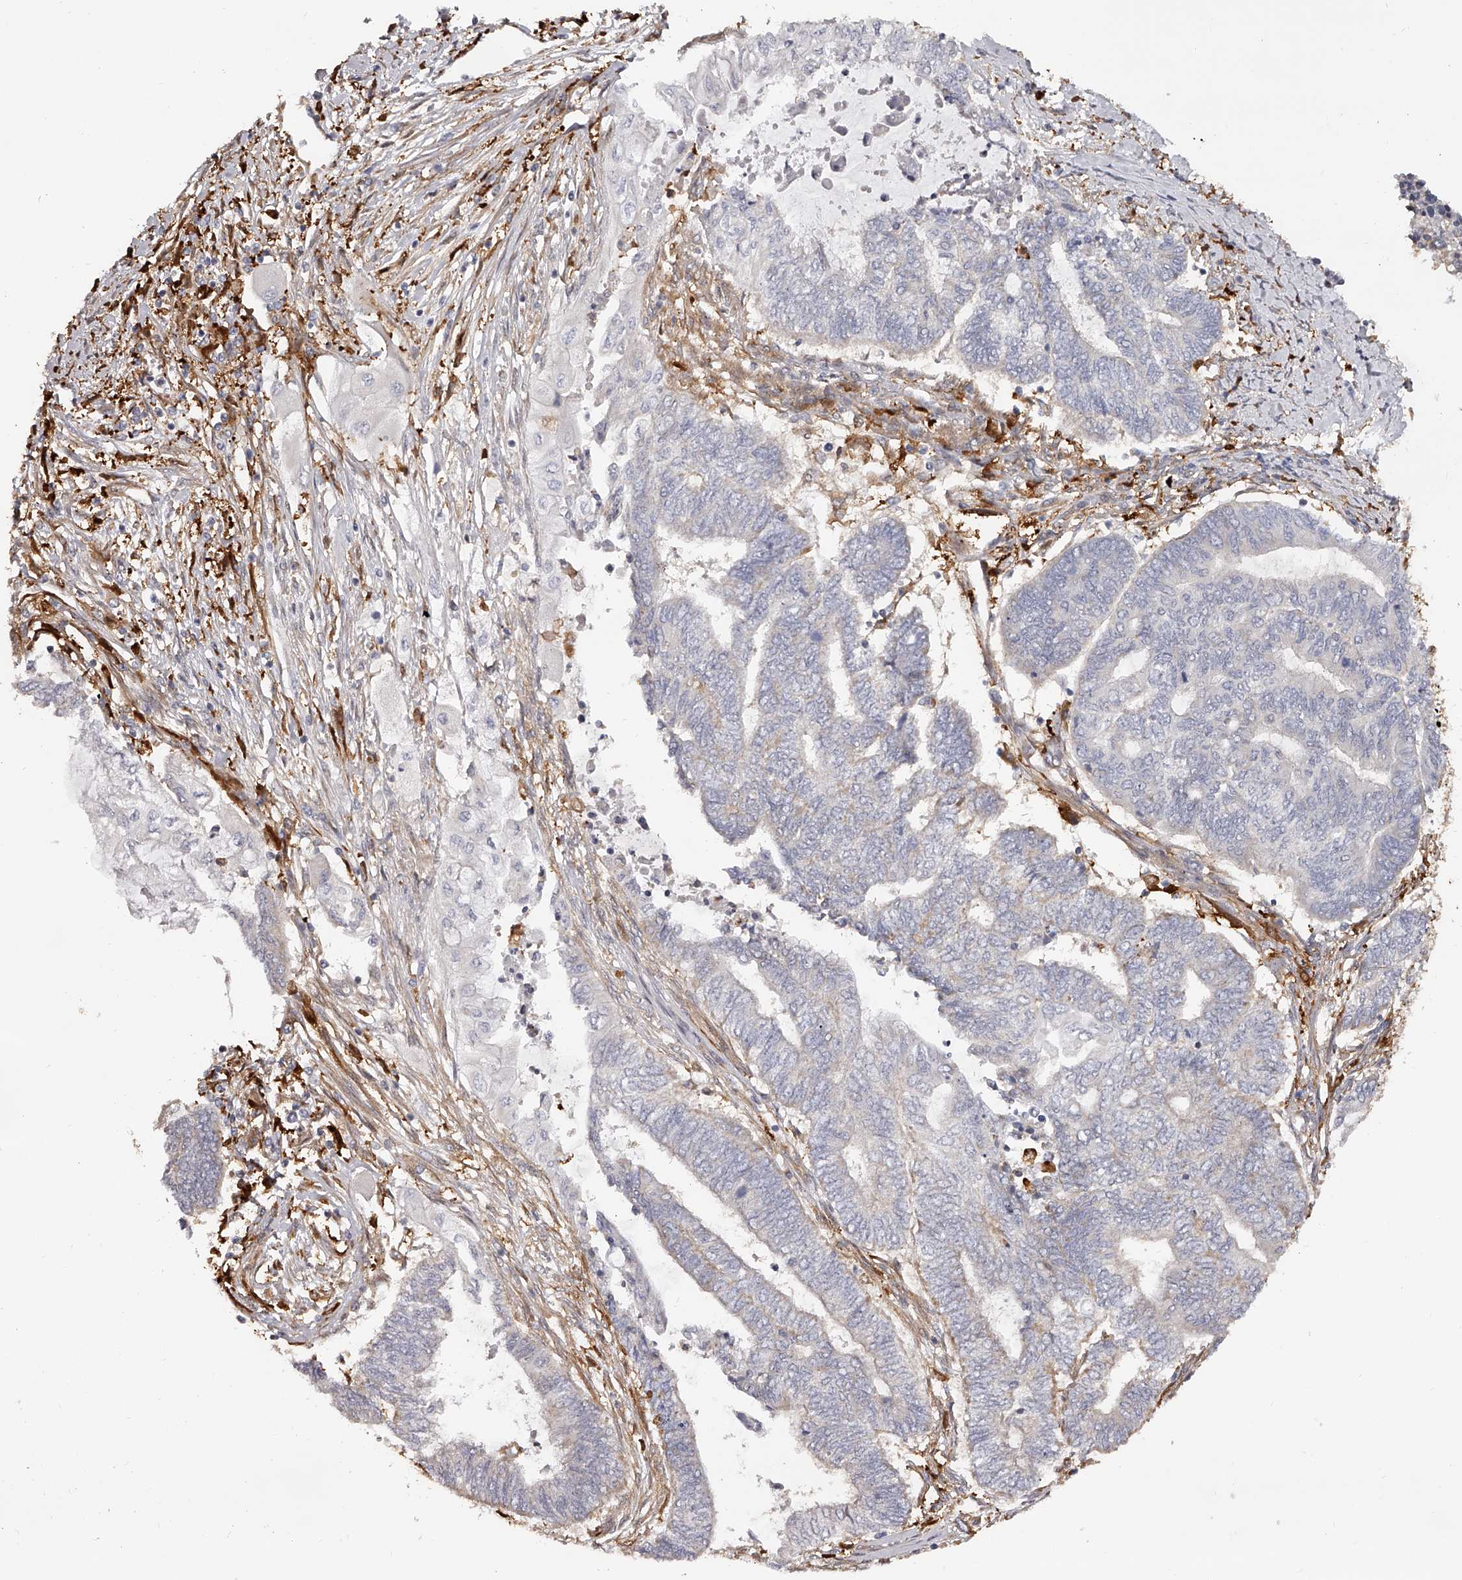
{"staining": {"intensity": "weak", "quantity": "25%-75%", "location": "cytoplasmic/membranous"}, "tissue": "endometrial cancer", "cell_type": "Tumor cells", "image_type": "cancer", "snomed": [{"axis": "morphology", "description": "Adenocarcinoma, NOS"}, {"axis": "topography", "description": "Uterus"}, {"axis": "topography", "description": "Endometrium"}], "caption": "Weak cytoplasmic/membranous protein positivity is present in about 25%-75% of tumor cells in endometrial cancer (adenocarcinoma).", "gene": "LAP3", "patient": {"sex": "female", "age": 70}}